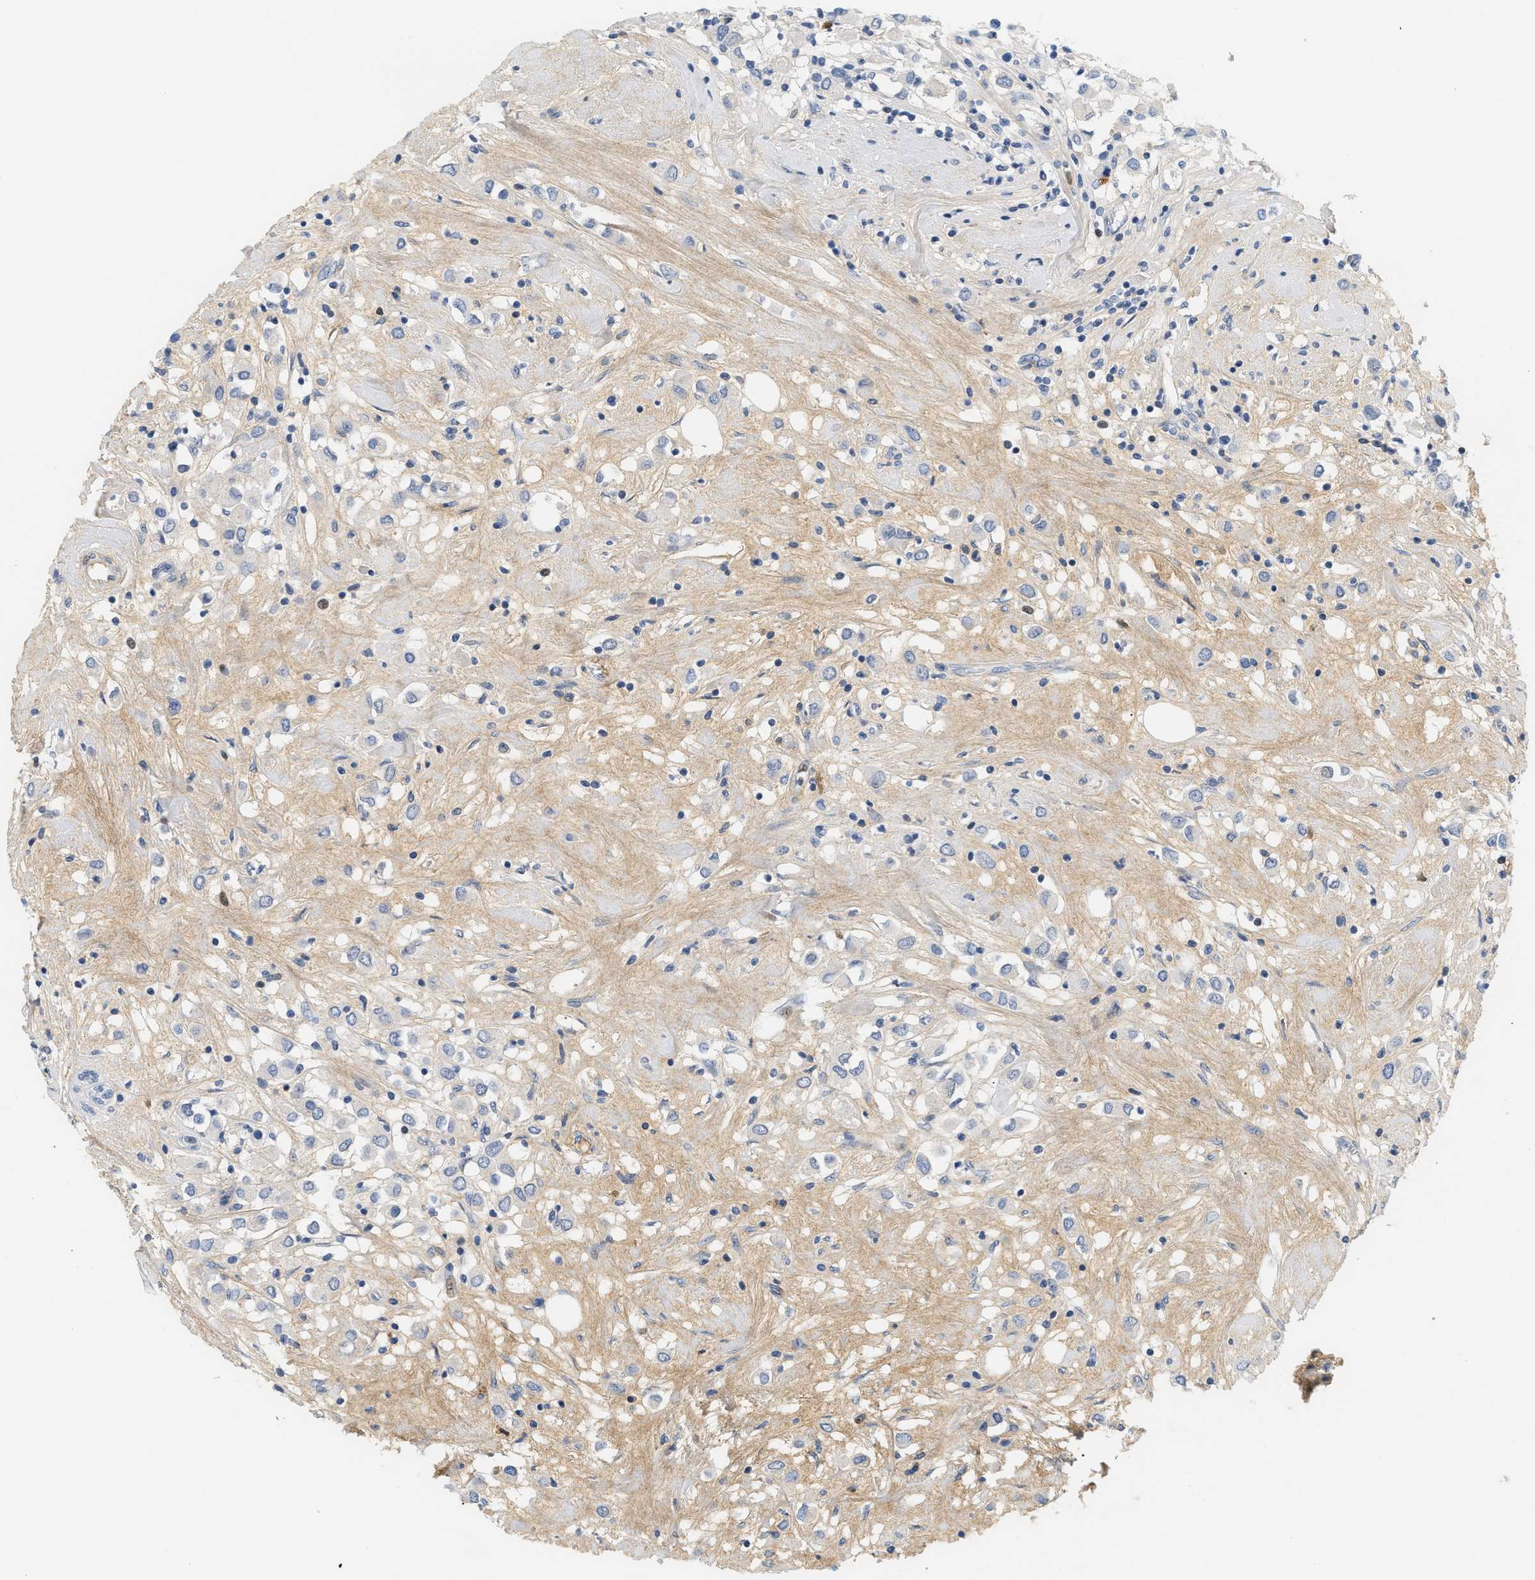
{"staining": {"intensity": "negative", "quantity": "none", "location": "none"}, "tissue": "breast cancer", "cell_type": "Tumor cells", "image_type": "cancer", "snomed": [{"axis": "morphology", "description": "Duct carcinoma"}, {"axis": "topography", "description": "Breast"}], "caption": "DAB (3,3'-diaminobenzidine) immunohistochemical staining of breast cancer shows no significant expression in tumor cells. Nuclei are stained in blue.", "gene": "CFH", "patient": {"sex": "female", "age": 61}}